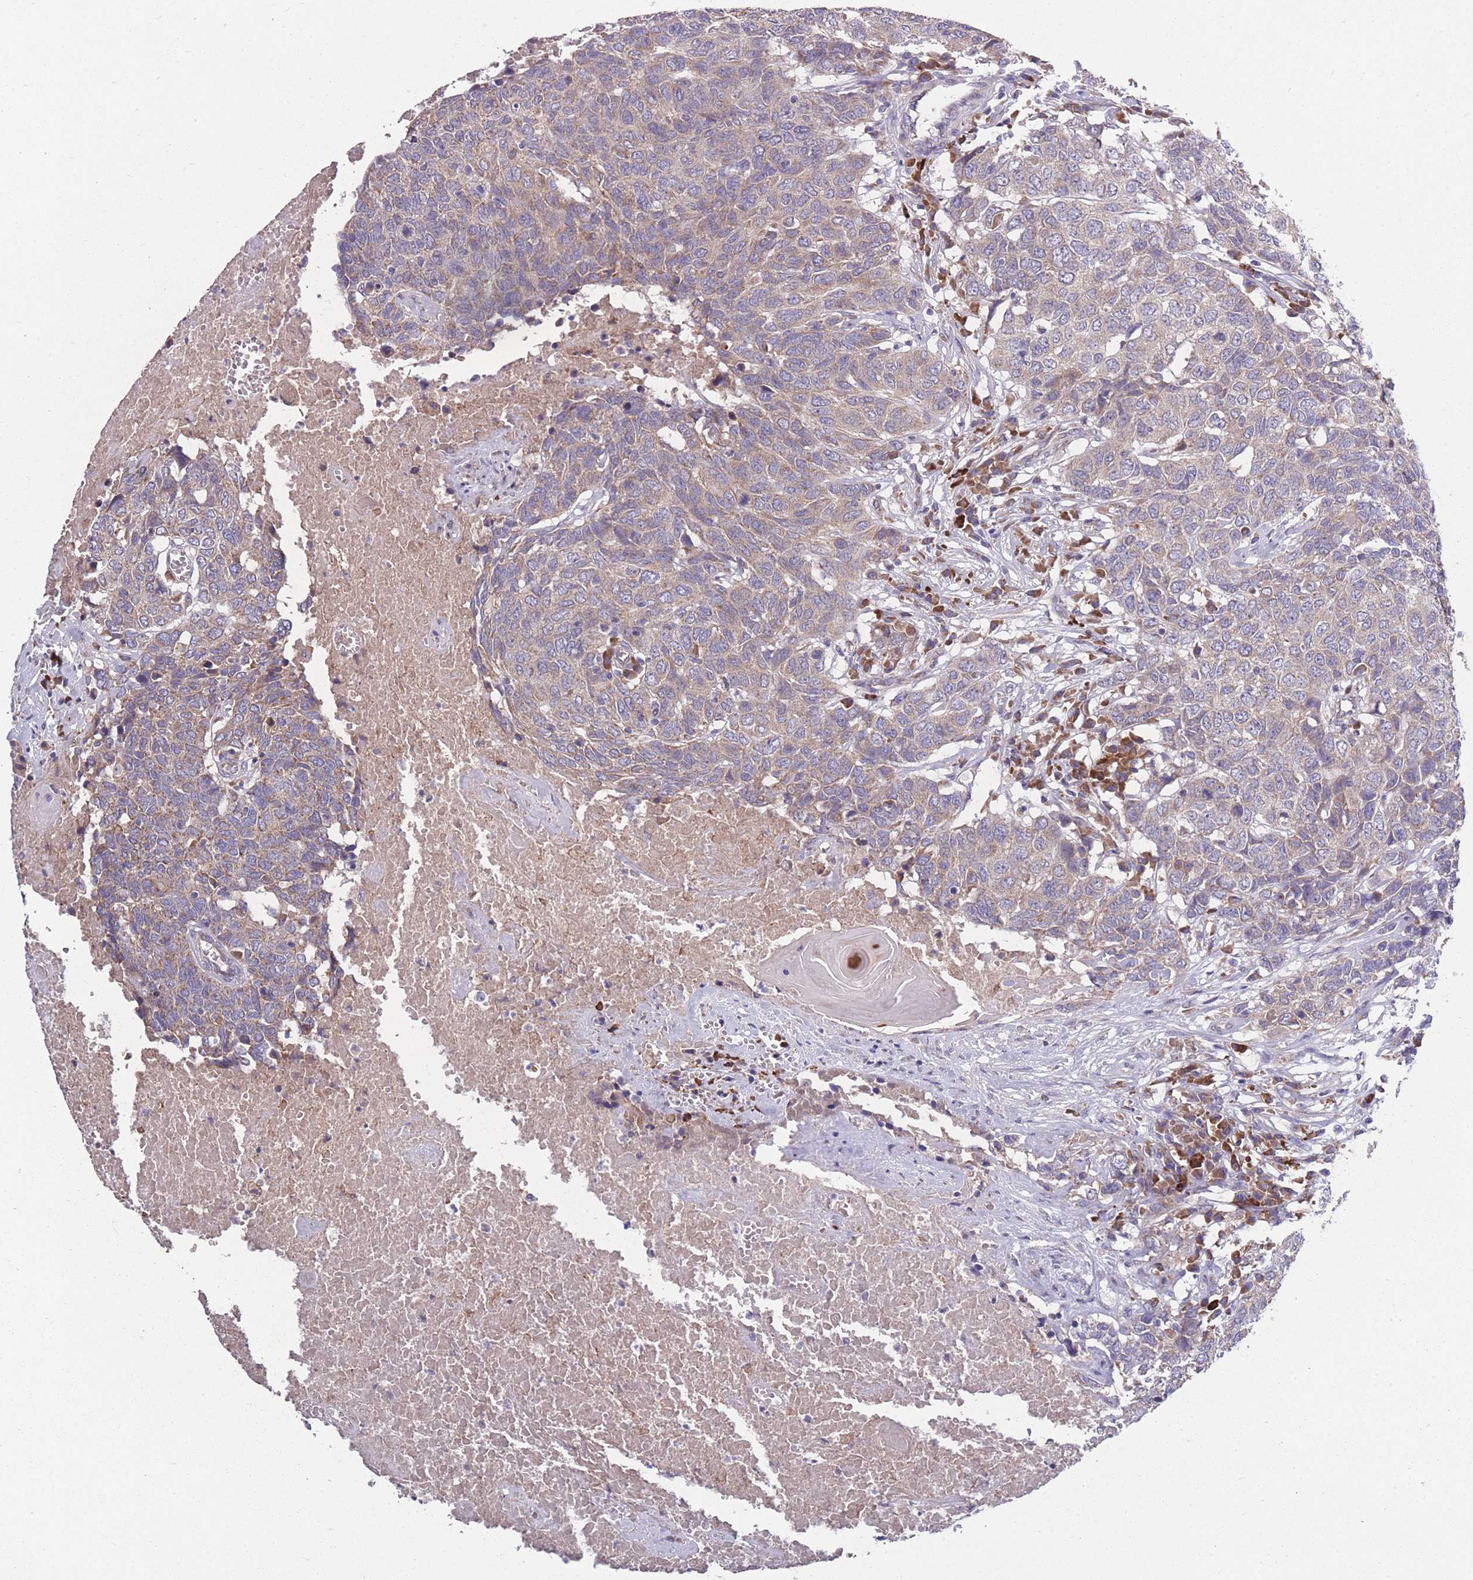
{"staining": {"intensity": "weak", "quantity": ">75%", "location": "cytoplasmic/membranous"}, "tissue": "head and neck cancer", "cell_type": "Tumor cells", "image_type": "cancer", "snomed": [{"axis": "morphology", "description": "Squamous cell carcinoma, NOS"}, {"axis": "topography", "description": "Head-Neck"}], "caption": "The image exhibits a brown stain indicating the presence of a protein in the cytoplasmic/membranous of tumor cells in squamous cell carcinoma (head and neck).", "gene": "STIM2", "patient": {"sex": "male", "age": 66}}